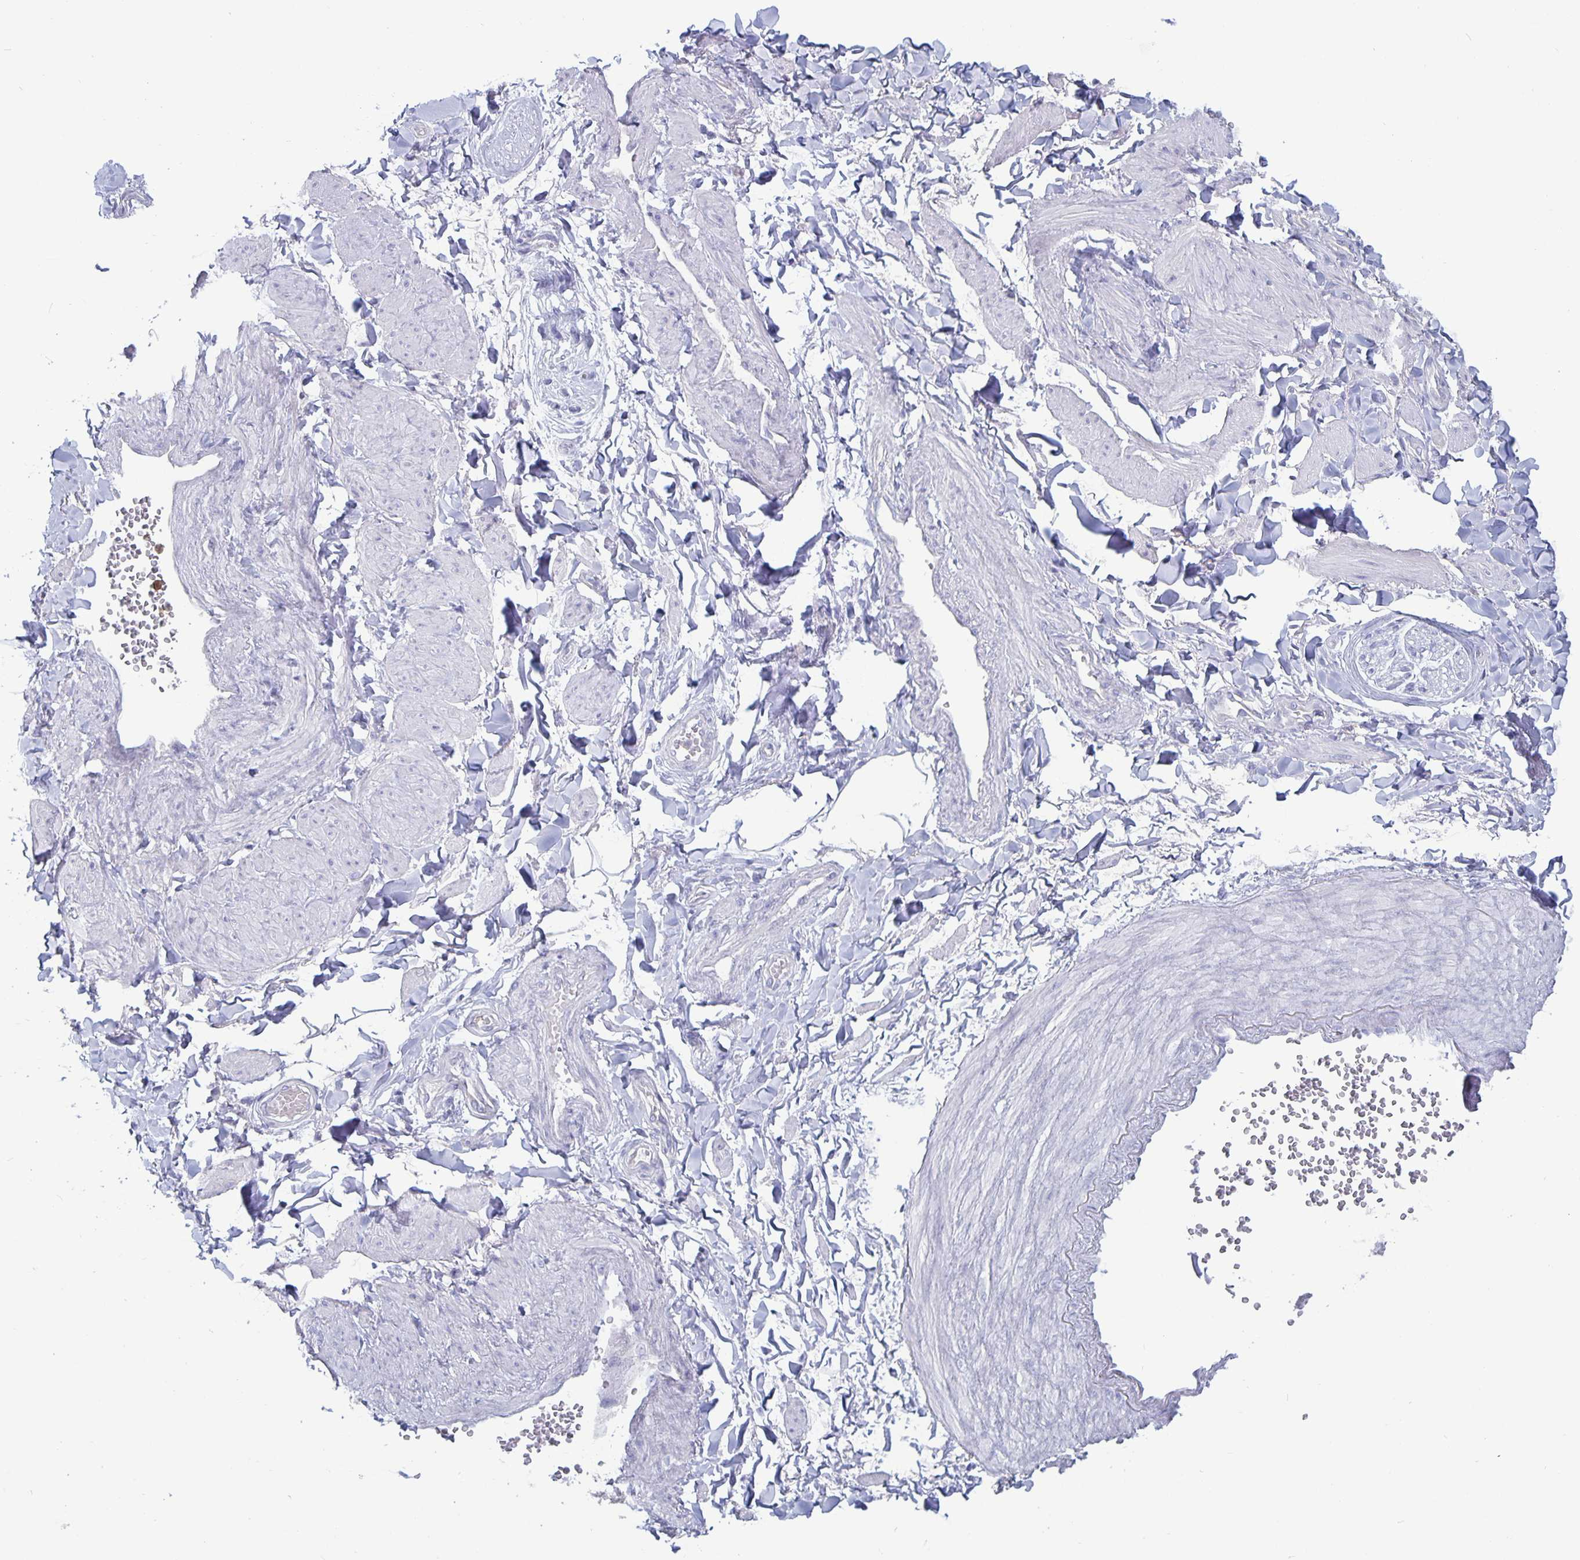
{"staining": {"intensity": "negative", "quantity": "none", "location": "none"}, "tissue": "adipose tissue", "cell_type": "Adipocytes", "image_type": "normal", "snomed": [{"axis": "morphology", "description": "Normal tissue, NOS"}, {"axis": "topography", "description": "Epididymis"}, {"axis": "topography", "description": "Peripheral nerve tissue"}], "caption": "This is an immunohistochemistry image of normal human adipose tissue. There is no expression in adipocytes.", "gene": "PLCB3", "patient": {"sex": "male", "age": 32}}